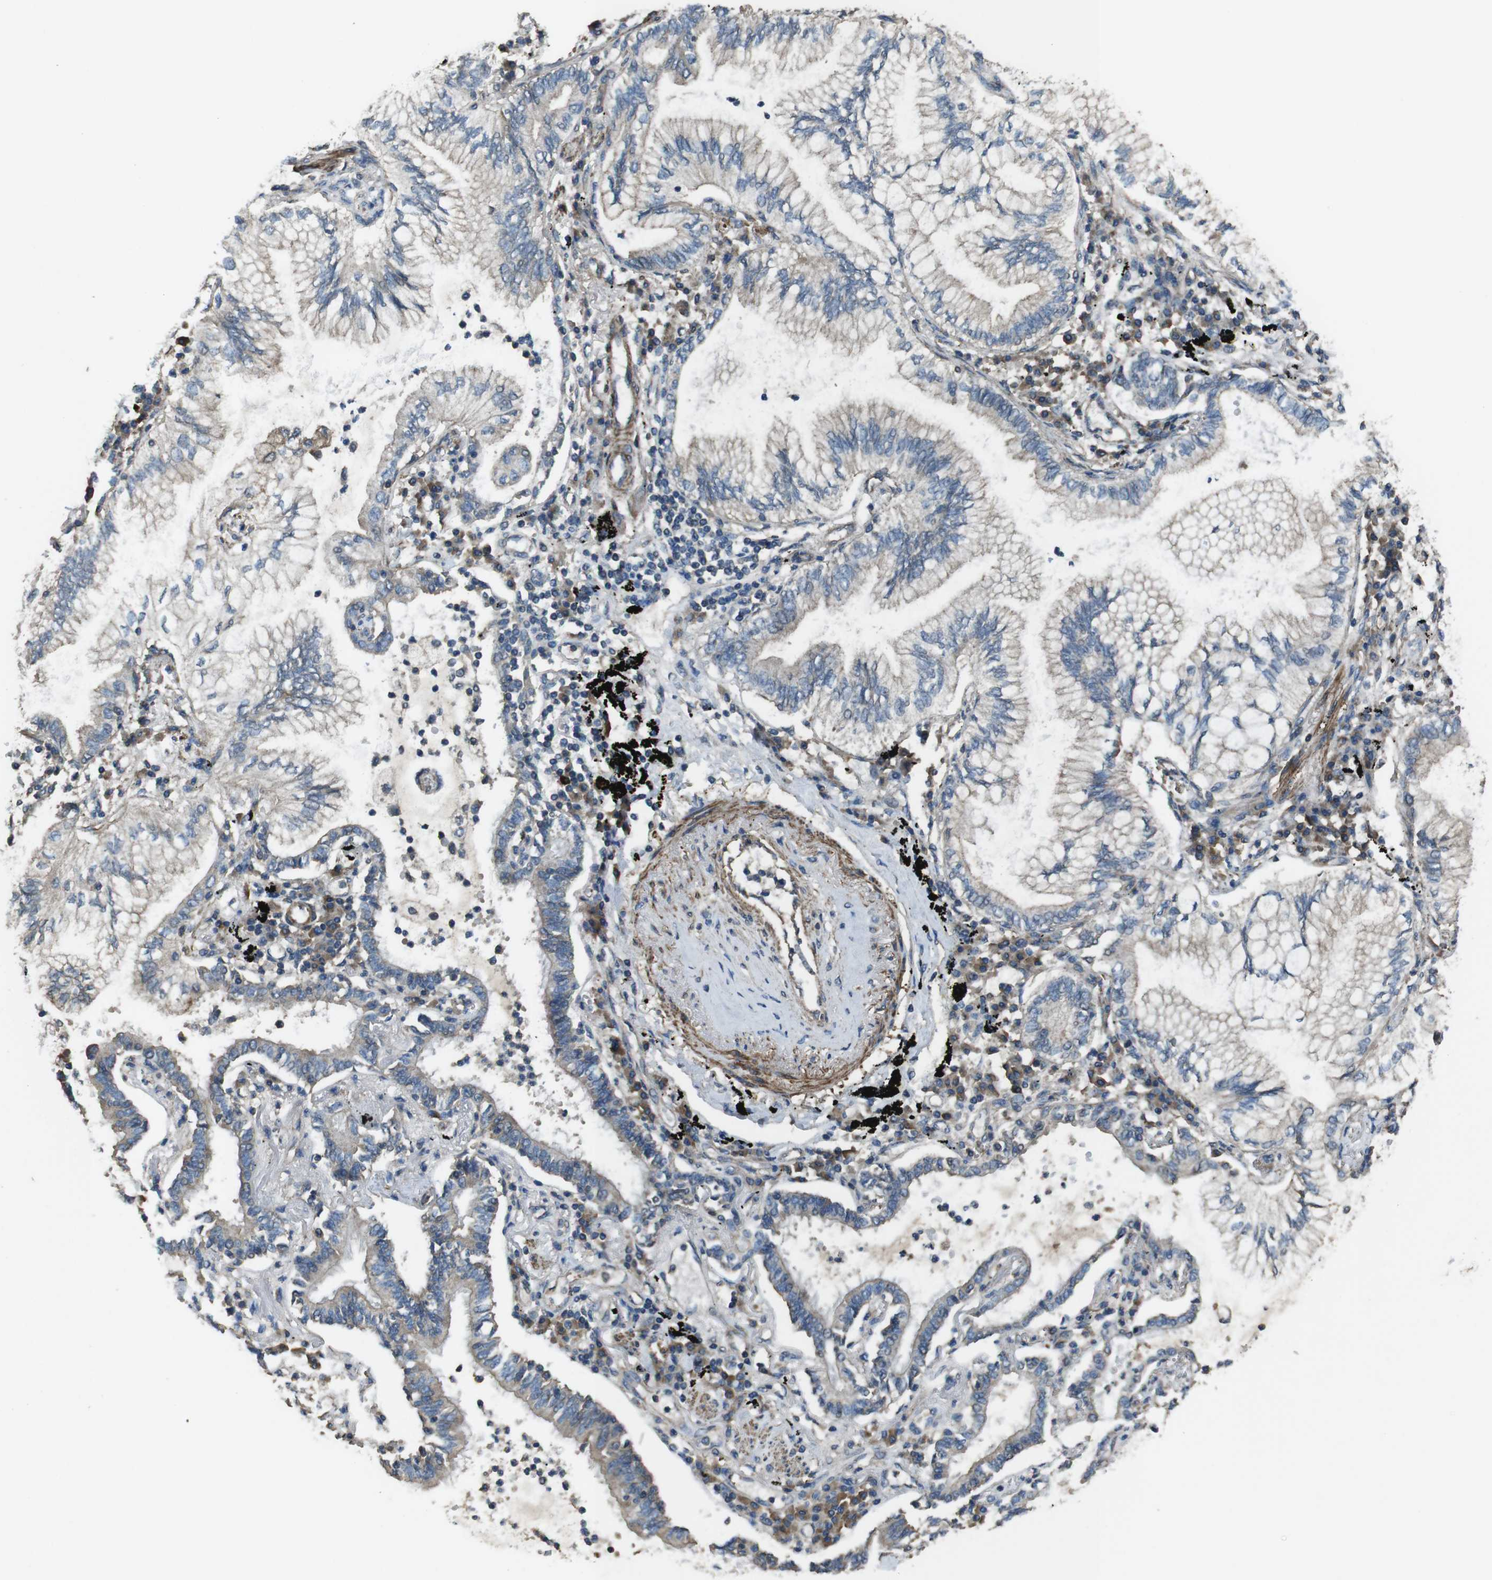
{"staining": {"intensity": "moderate", "quantity": "<25%", "location": "cytoplasmic/membranous"}, "tissue": "lung cancer", "cell_type": "Tumor cells", "image_type": "cancer", "snomed": [{"axis": "morphology", "description": "Normal tissue, NOS"}, {"axis": "morphology", "description": "Adenocarcinoma, NOS"}, {"axis": "topography", "description": "Bronchus"}, {"axis": "topography", "description": "Lung"}], "caption": "The image shows immunohistochemical staining of lung adenocarcinoma. There is moderate cytoplasmic/membranous positivity is seen in approximately <25% of tumor cells.", "gene": "FUT2", "patient": {"sex": "female", "age": 70}}